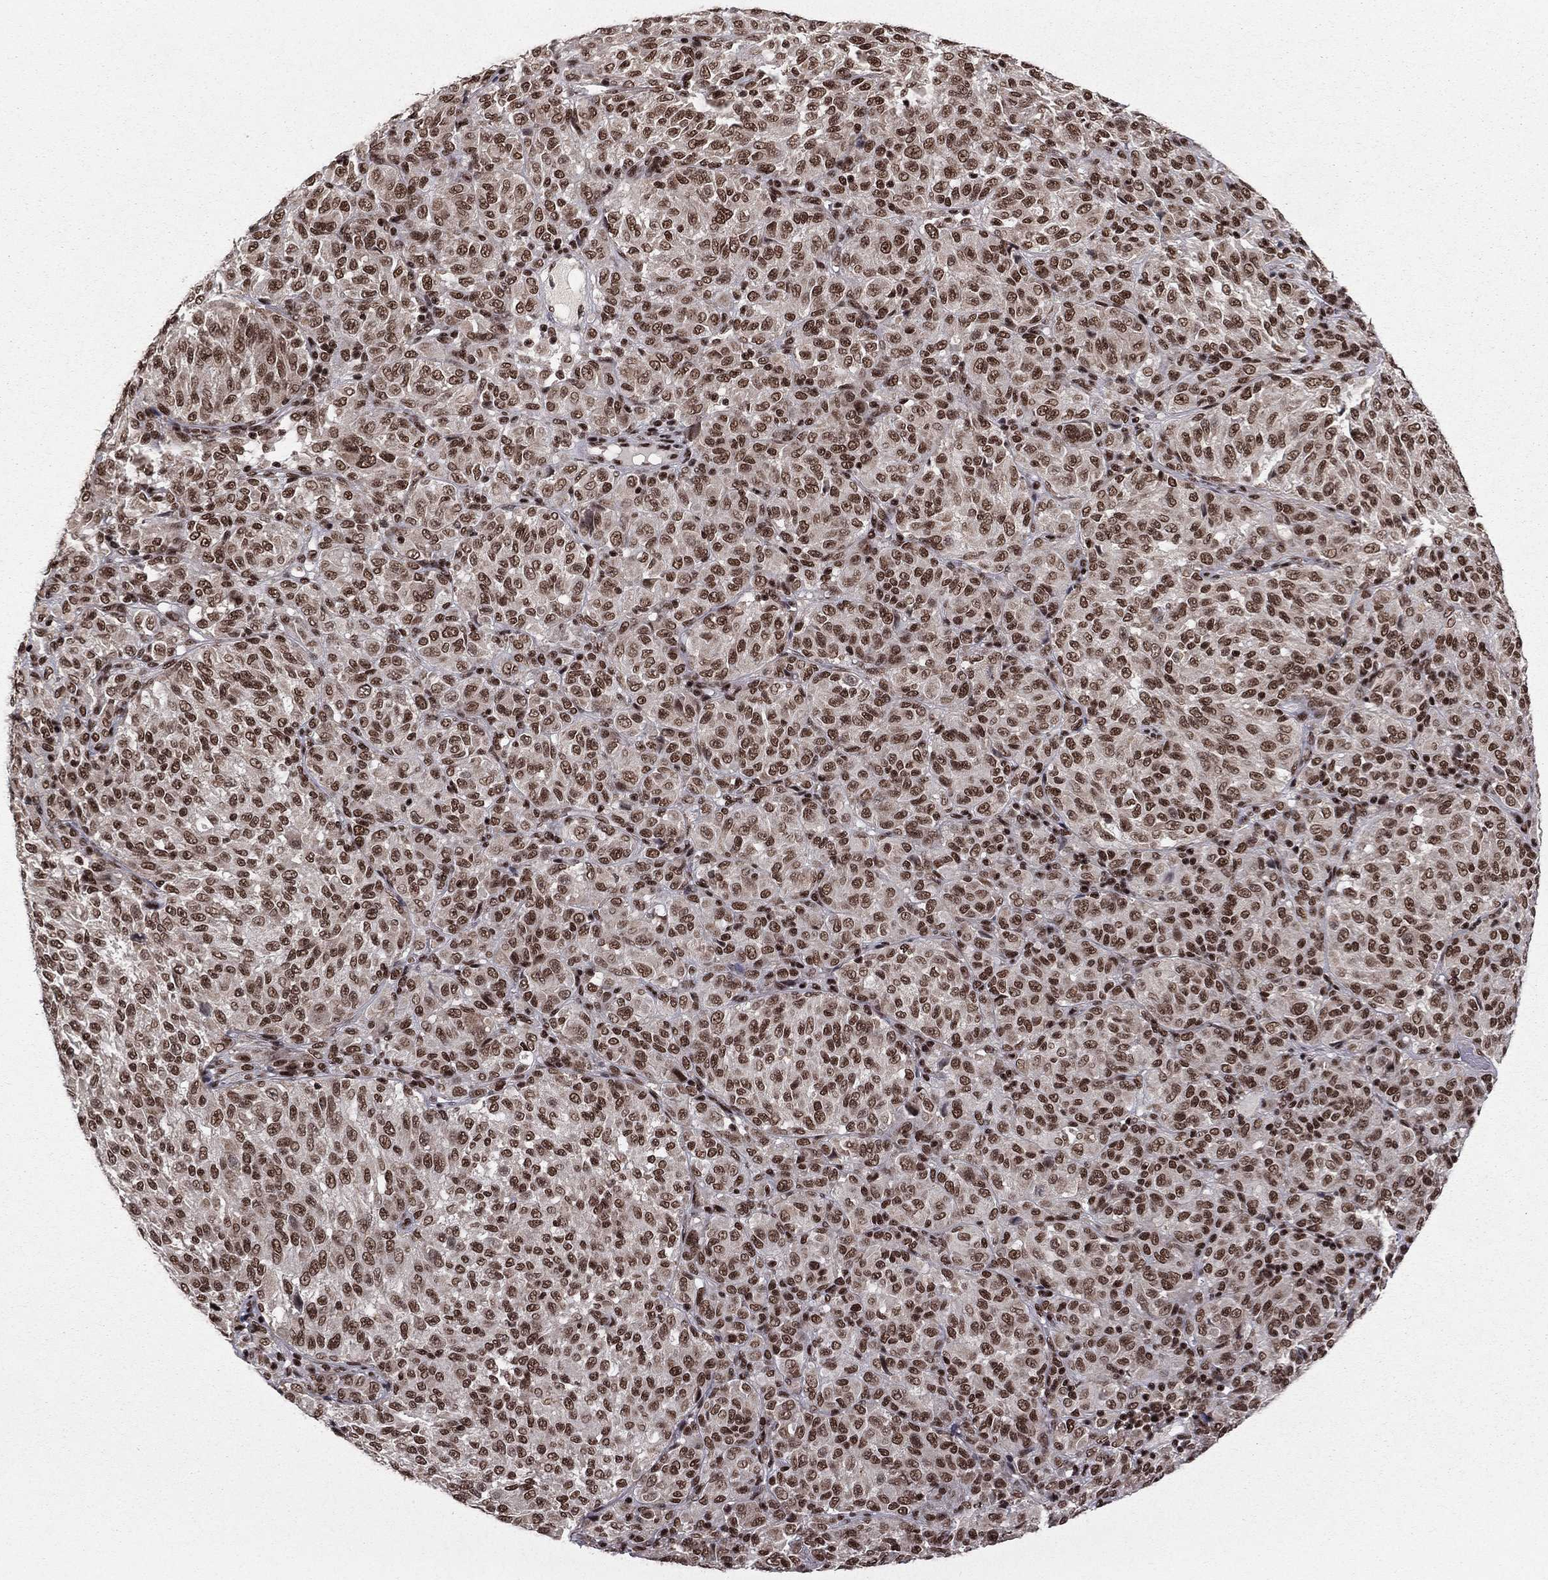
{"staining": {"intensity": "strong", "quantity": ">75%", "location": "nuclear"}, "tissue": "melanoma", "cell_type": "Tumor cells", "image_type": "cancer", "snomed": [{"axis": "morphology", "description": "Malignant melanoma, Metastatic site"}, {"axis": "topography", "description": "Brain"}], "caption": "Immunohistochemistry of malignant melanoma (metastatic site) displays high levels of strong nuclear expression in approximately >75% of tumor cells.", "gene": "NFYB", "patient": {"sex": "female", "age": 56}}